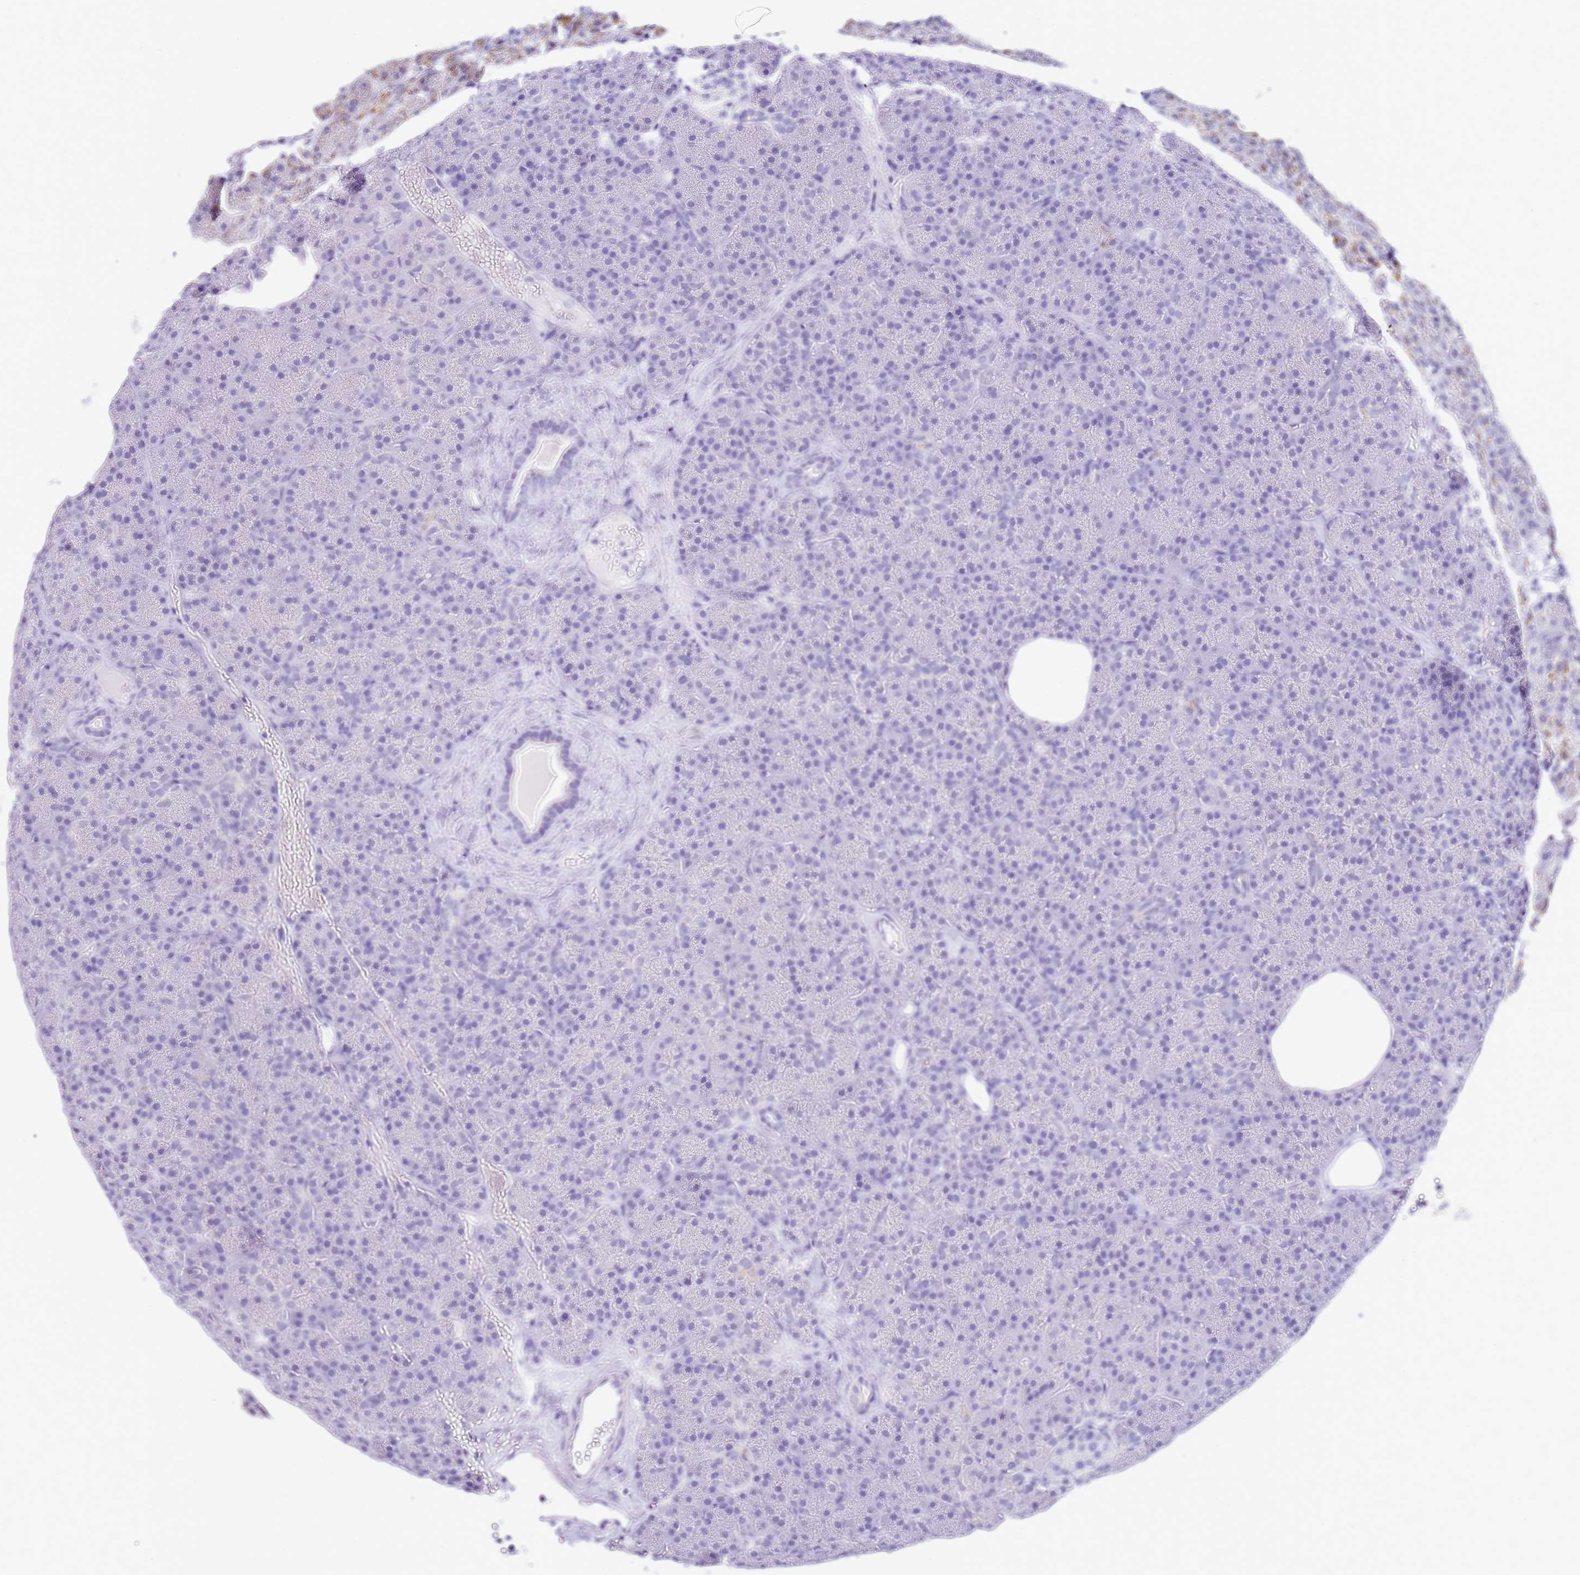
{"staining": {"intensity": "moderate", "quantity": "25%-75%", "location": "cytoplasmic/membranous"}, "tissue": "pancreas", "cell_type": "Exocrine glandular cells", "image_type": "normal", "snomed": [{"axis": "morphology", "description": "Normal tissue, NOS"}, {"axis": "morphology", "description": "Carcinoid, malignant, NOS"}, {"axis": "topography", "description": "Pancreas"}], "caption": "Immunohistochemistry (IHC) (DAB (3,3'-diaminobenzidine)) staining of normal human pancreas shows moderate cytoplasmic/membranous protein staining in about 25%-75% of exocrine glandular cells.", "gene": "PTBP2", "patient": {"sex": "female", "age": 35}}